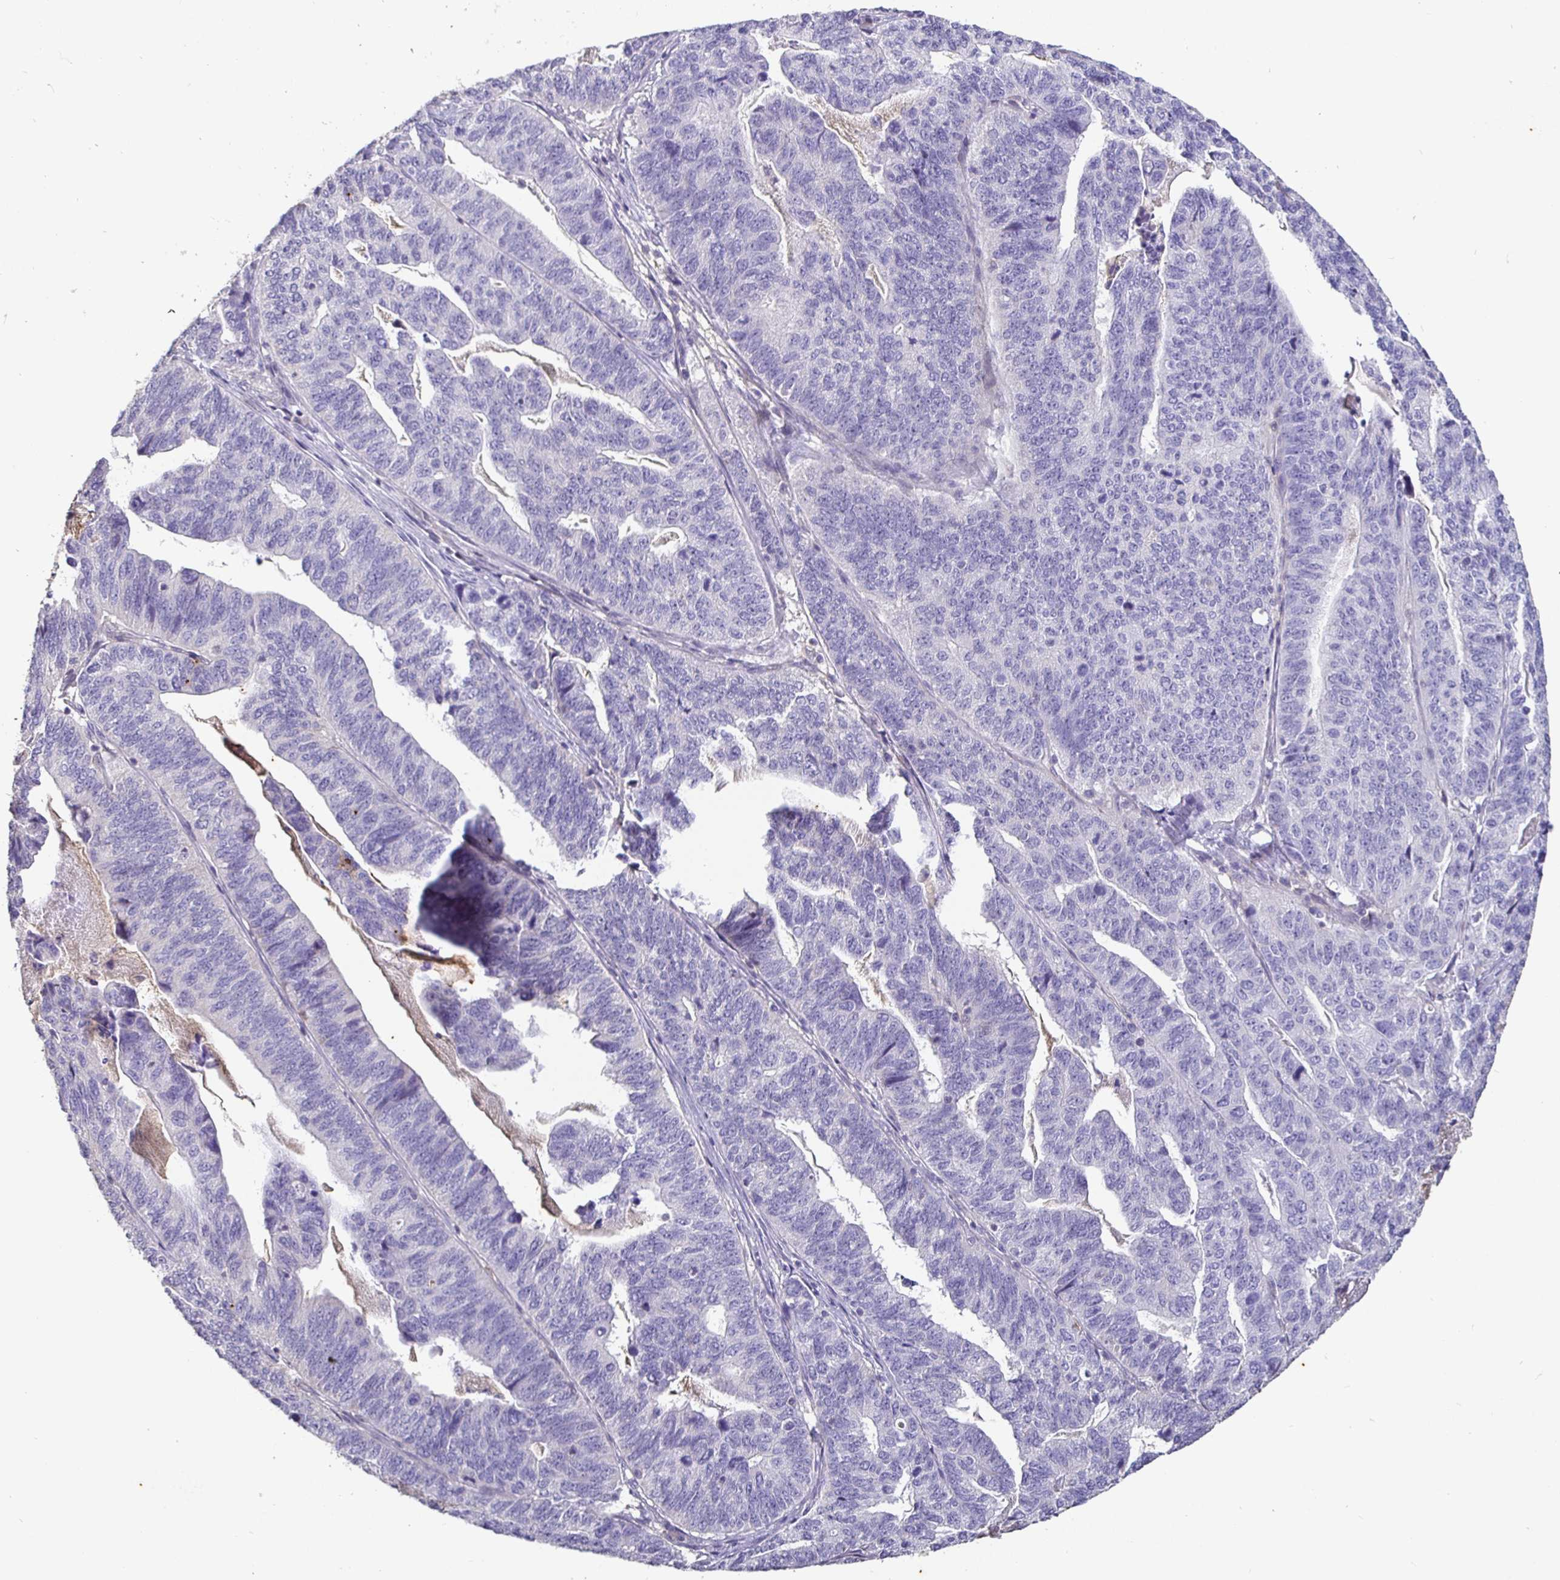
{"staining": {"intensity": "negative", "quantity": "none", "location": "none"}, "tissue": "stomach cancer", "cell_type": "Tumor cells", "image_type": "cancer", "snomed": [{"axis": "morphology", "description": "Adenocarcinoma, NOS"}, {"axis": "topography", "description": "Stomach, upper"}], "caption": "A high-resolution photomicrograph shows IHC staining of stomach adenocarcinoma, which demonstrates no significant positivity in tumor cells. (IHC, brightfield microscopy, high magnification).", "gene": "SHISA4", "patient": {"sex": "female", "age": 67}}